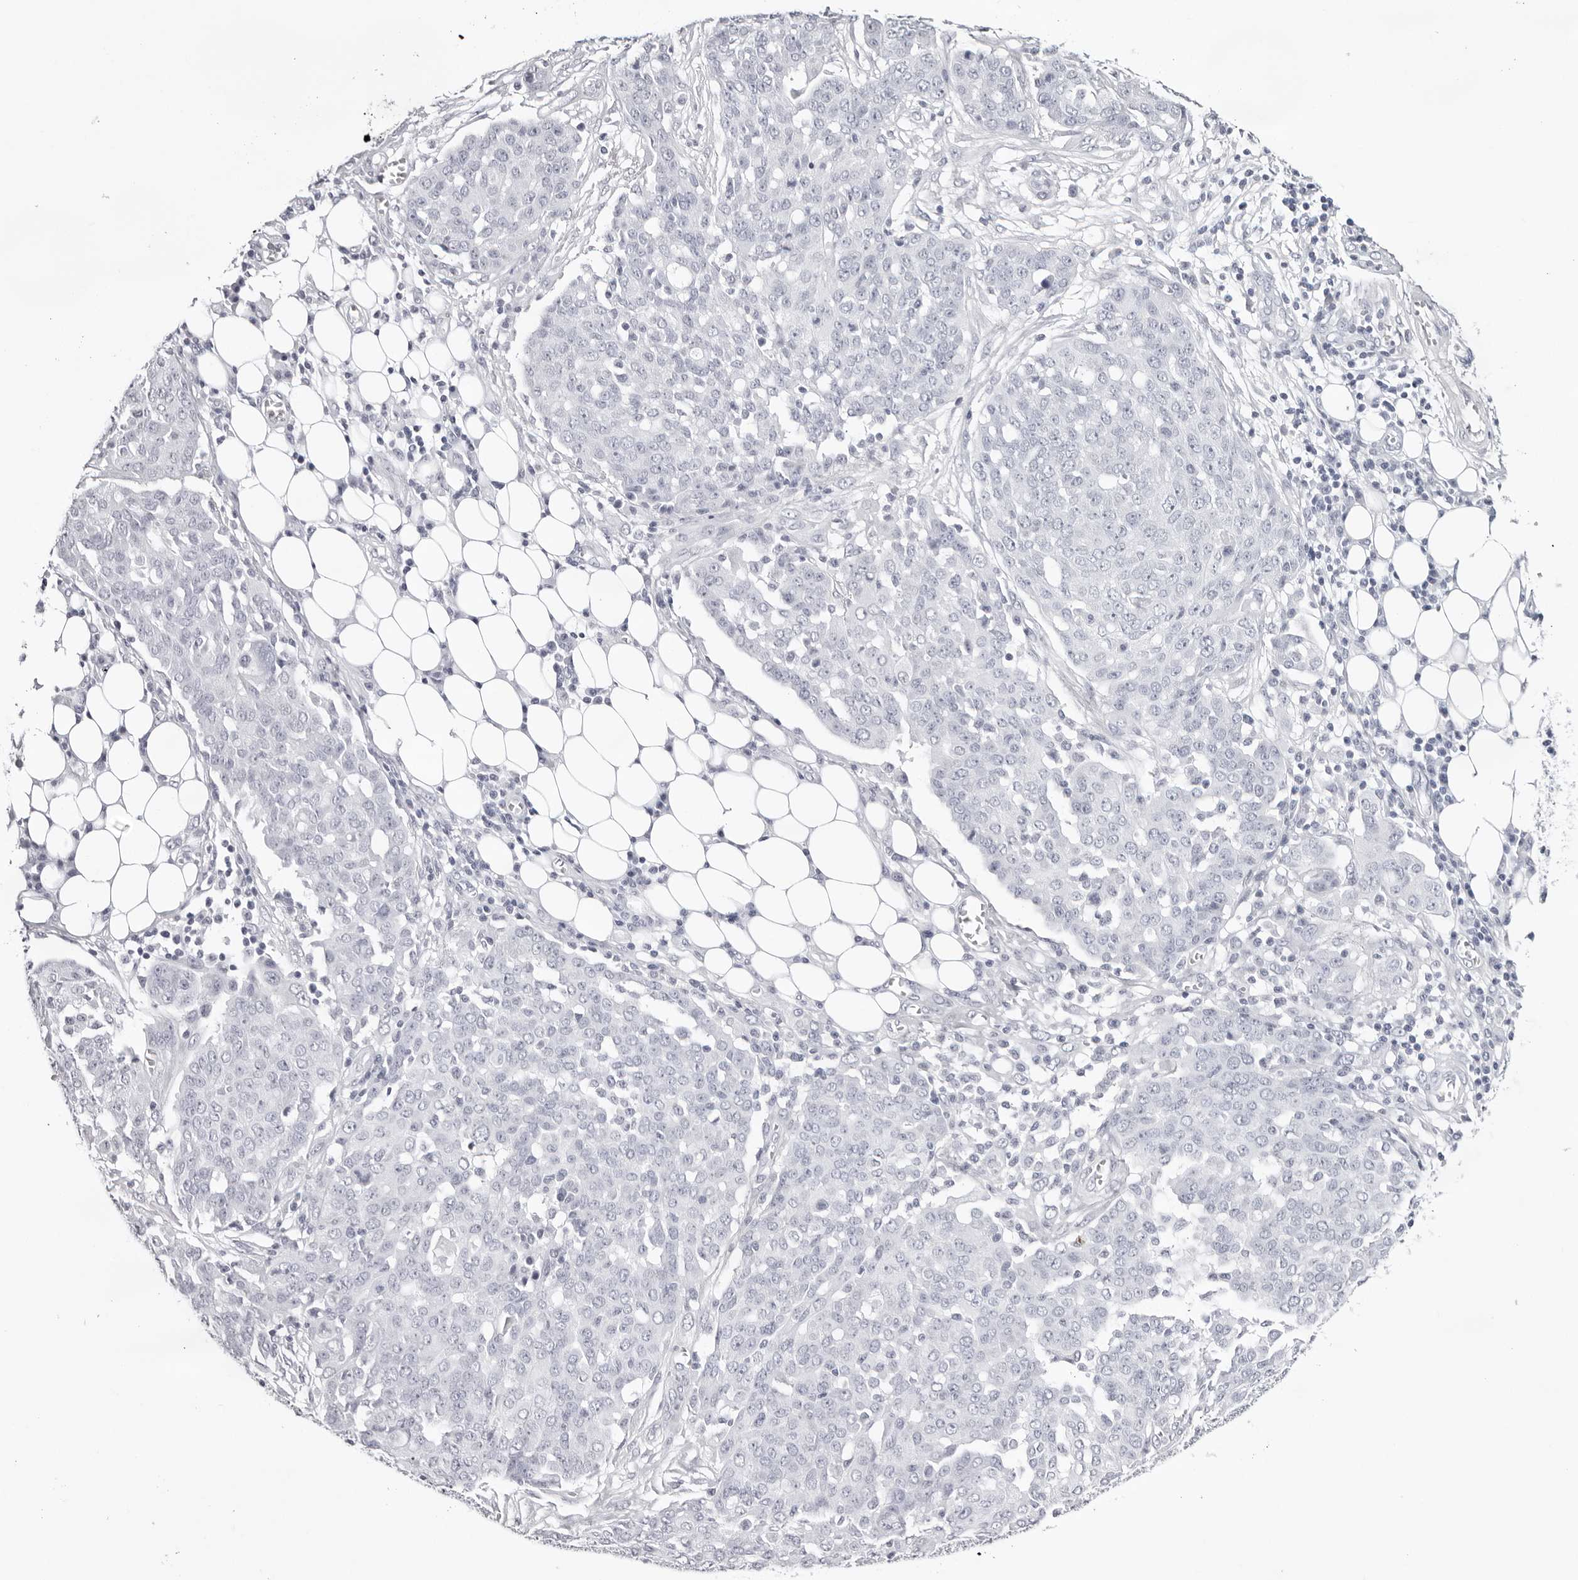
{"staining": {"intensity": "negative", "quantity": "none", "location": "none"}, "tissue": "ovarian cancer", "cell_type": "Tumor cells", "image_type": "cancer", "snomed": [{"axis": "morphology", "description": "Cystadenocarcinoma, serous, NOS"}, {"axis": "topography", "description": "Soft tissue"}, {"axis": "topography", "description": "Ovary"}], "caption": "IHC of serous cystadenocarcinoma (ovarian) displays no expression in tumor cells.", "gene": "INSL3", "patient": {"sex": "female", "age": 57}}